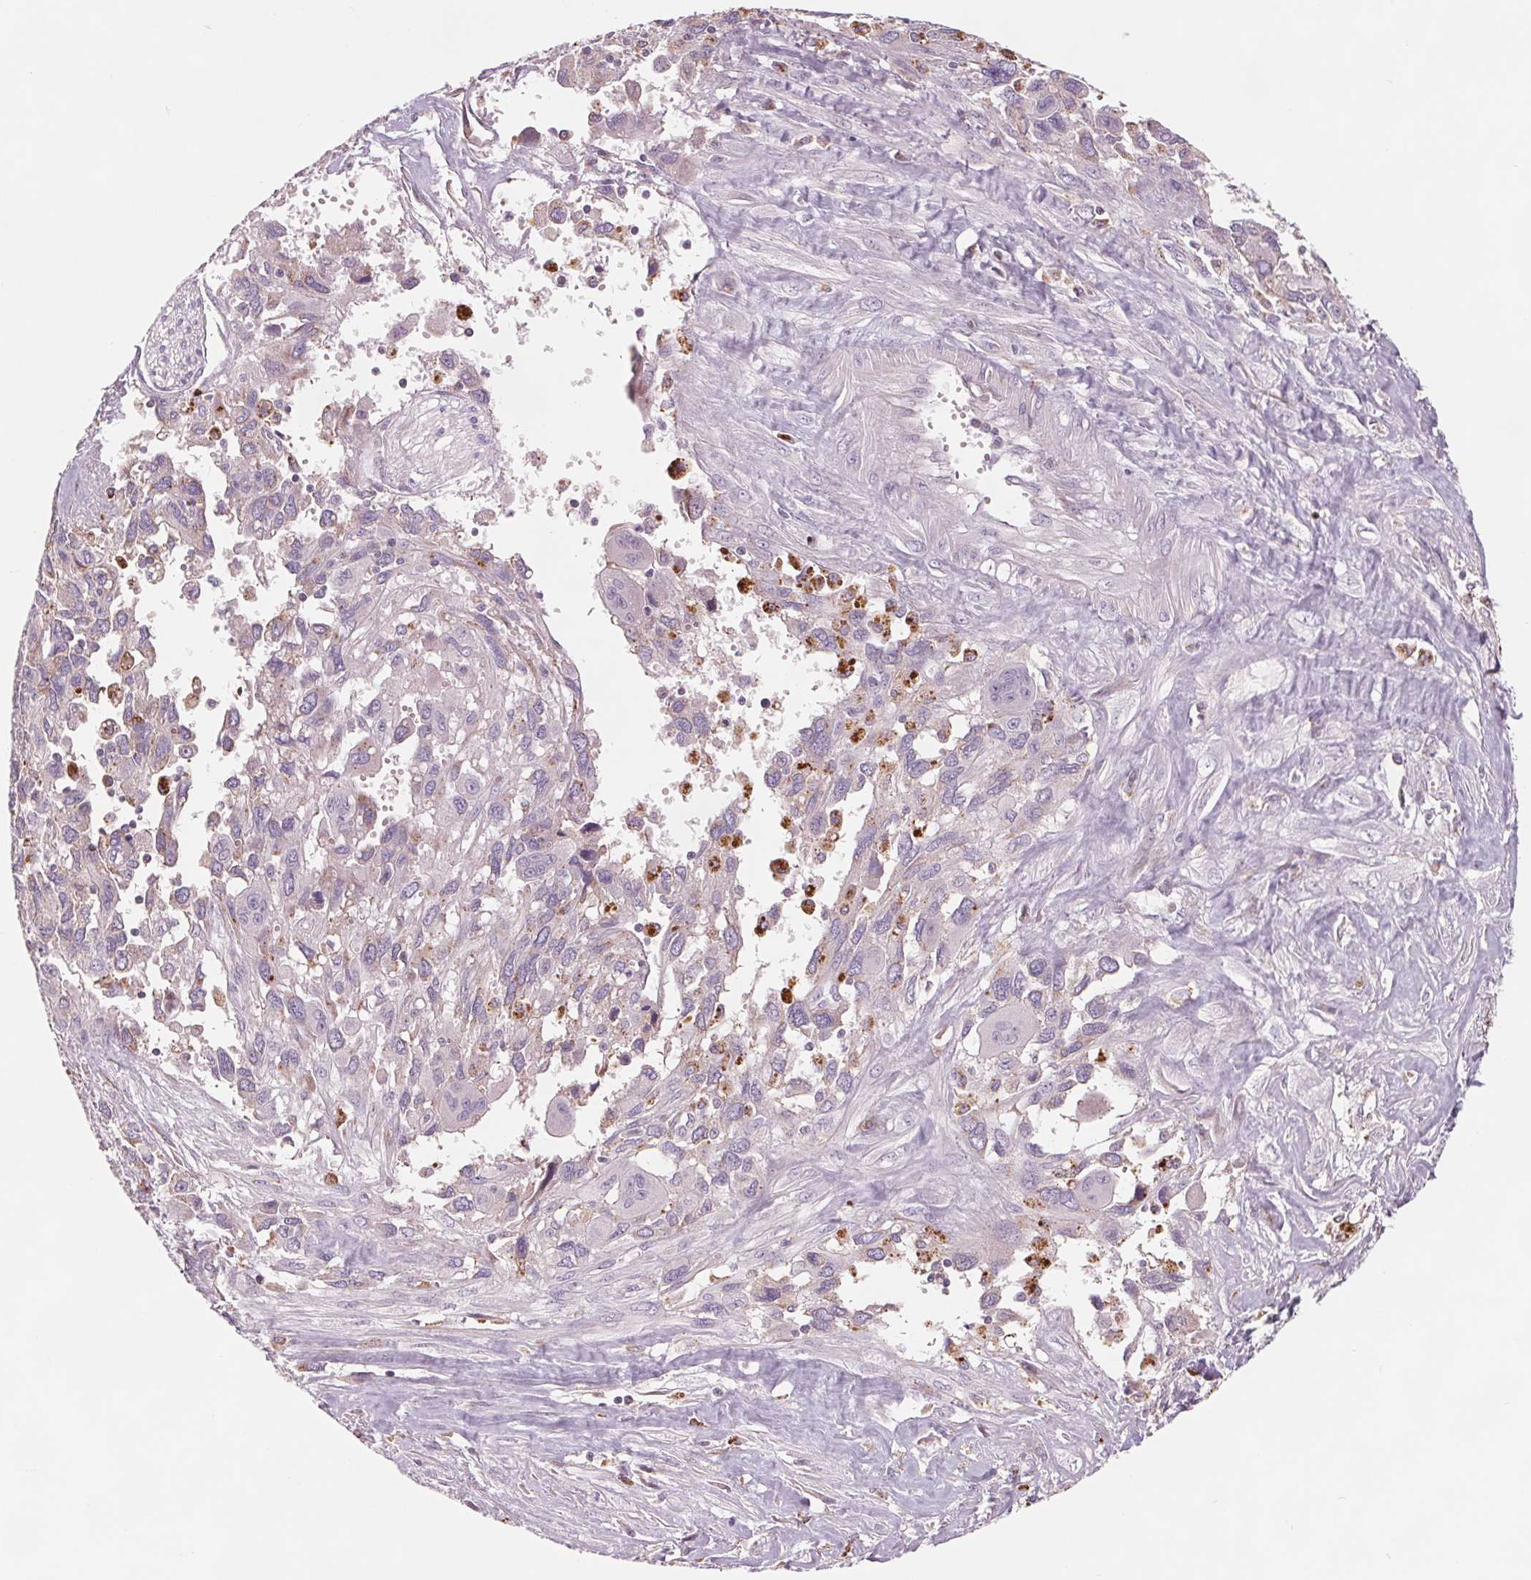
{"staining": {"intensity": "negative", "quantity": "none", "location": "none"}, "tissue": "pancreatic cancer", "cell_type": "Tumor cells", "image_type": "cancer", "snomed": [{"axis": "morphology", "description": "Adenocarcinoma, NOS"}, {"axis": "topography", "description": "Pancreas"}], "caption": "This is an immunohistochemistry (IHC) image of human pancreatic adenocarcinoma. There is no positivity in tumor cells.", "gene": "SAMD5", "patient": {"sex": "female", "age": 47}}